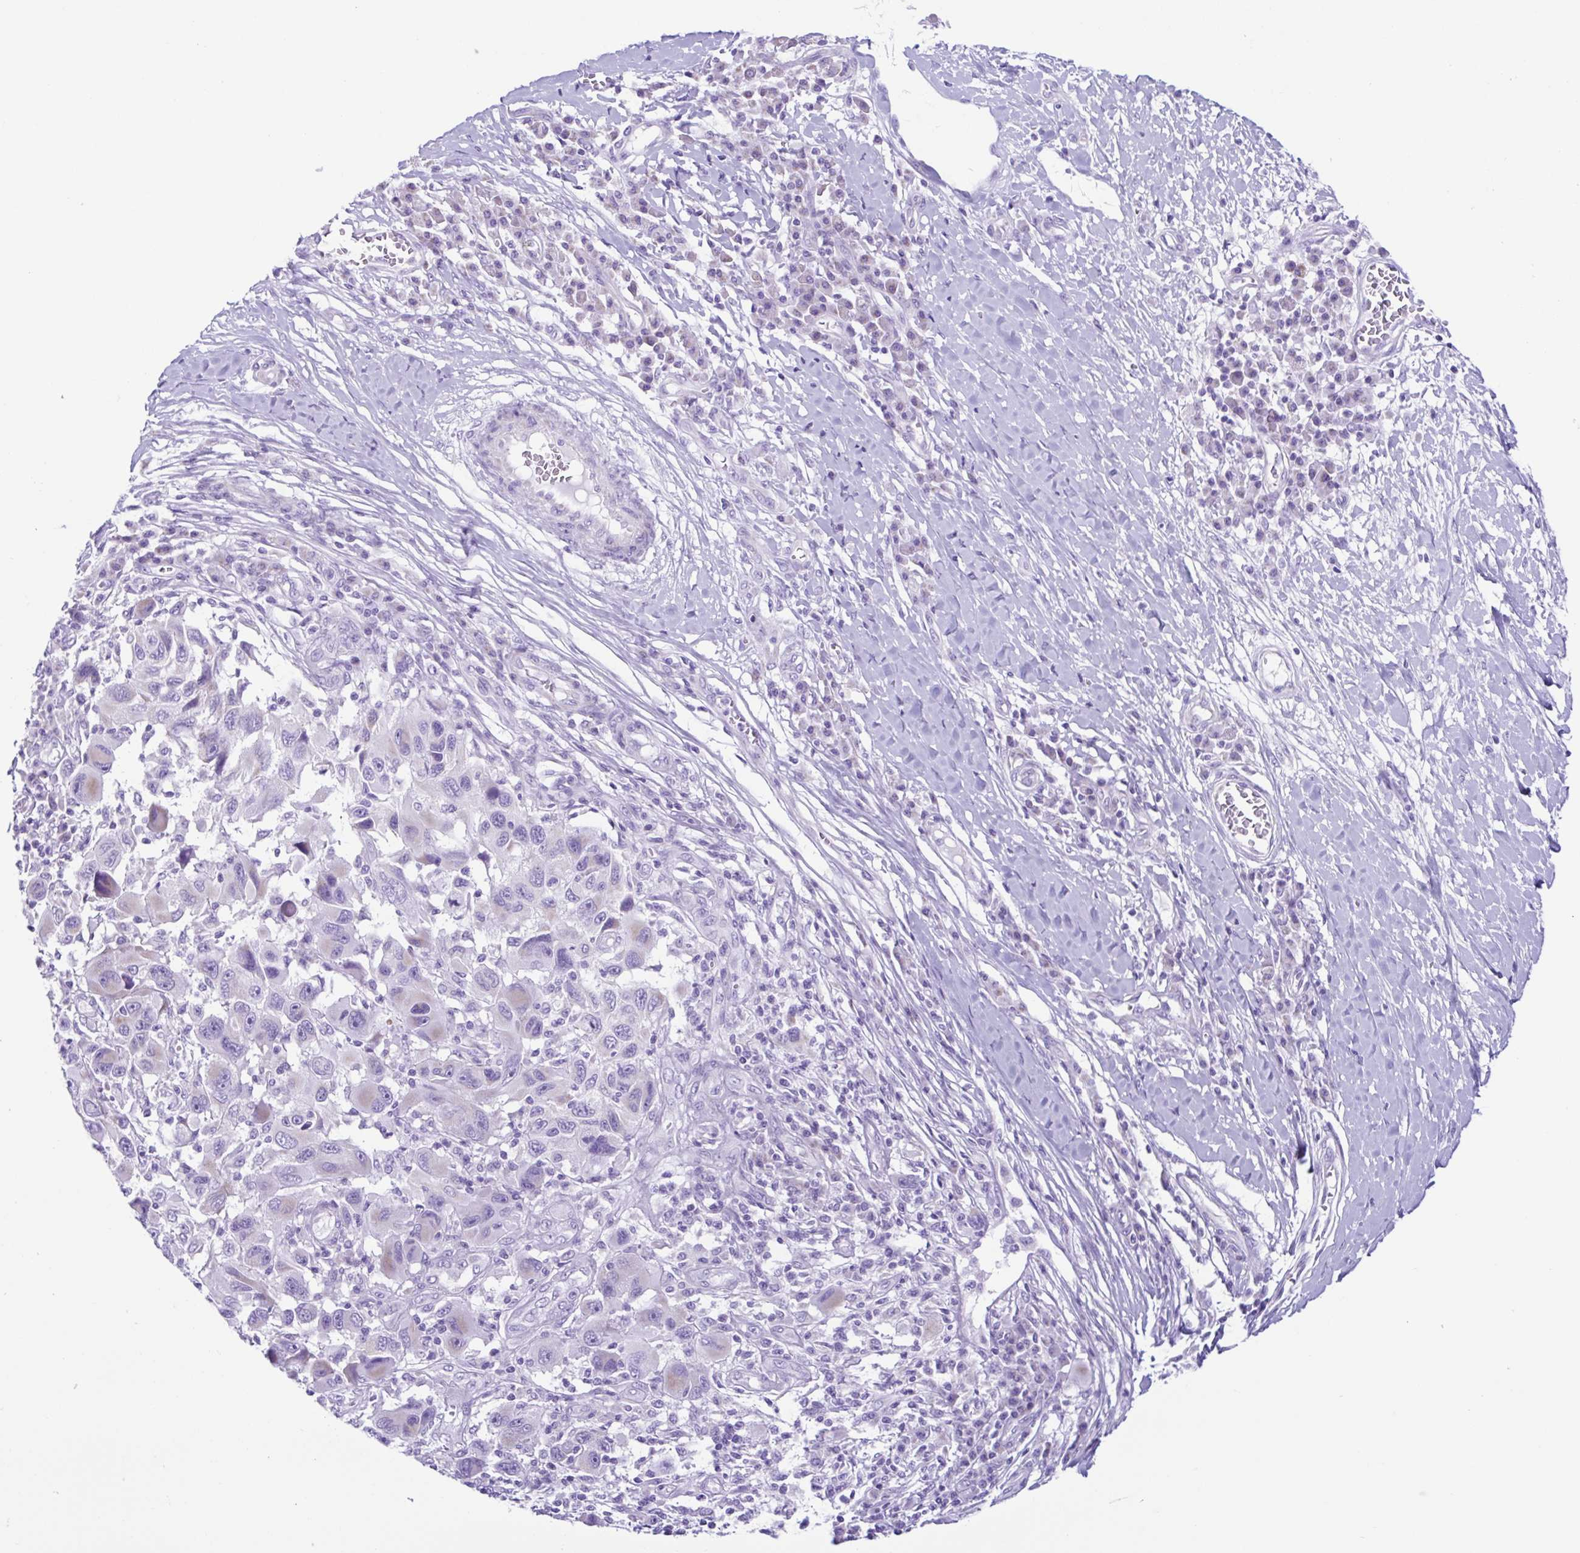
{"staining": {"intensity": "negative", "quantity": "none", "location": "none"}, "tissue": "melanoma", "cell_type": "Tumor cells", "image_type": "cancer", "snomed": [{"axis": "morphology", "description": "Malignant melanoma, NOS"}, {"axis": "topography", "description": "Skin"}], "caption": "The photomicrograph reveals no staining of tumor cells in melanoma. (Immunohistochemistry (ihc), brightfield microscopy, high magnification).", "gene": "ACTRT3", "patient": {"sex": "male", "age": 53}}